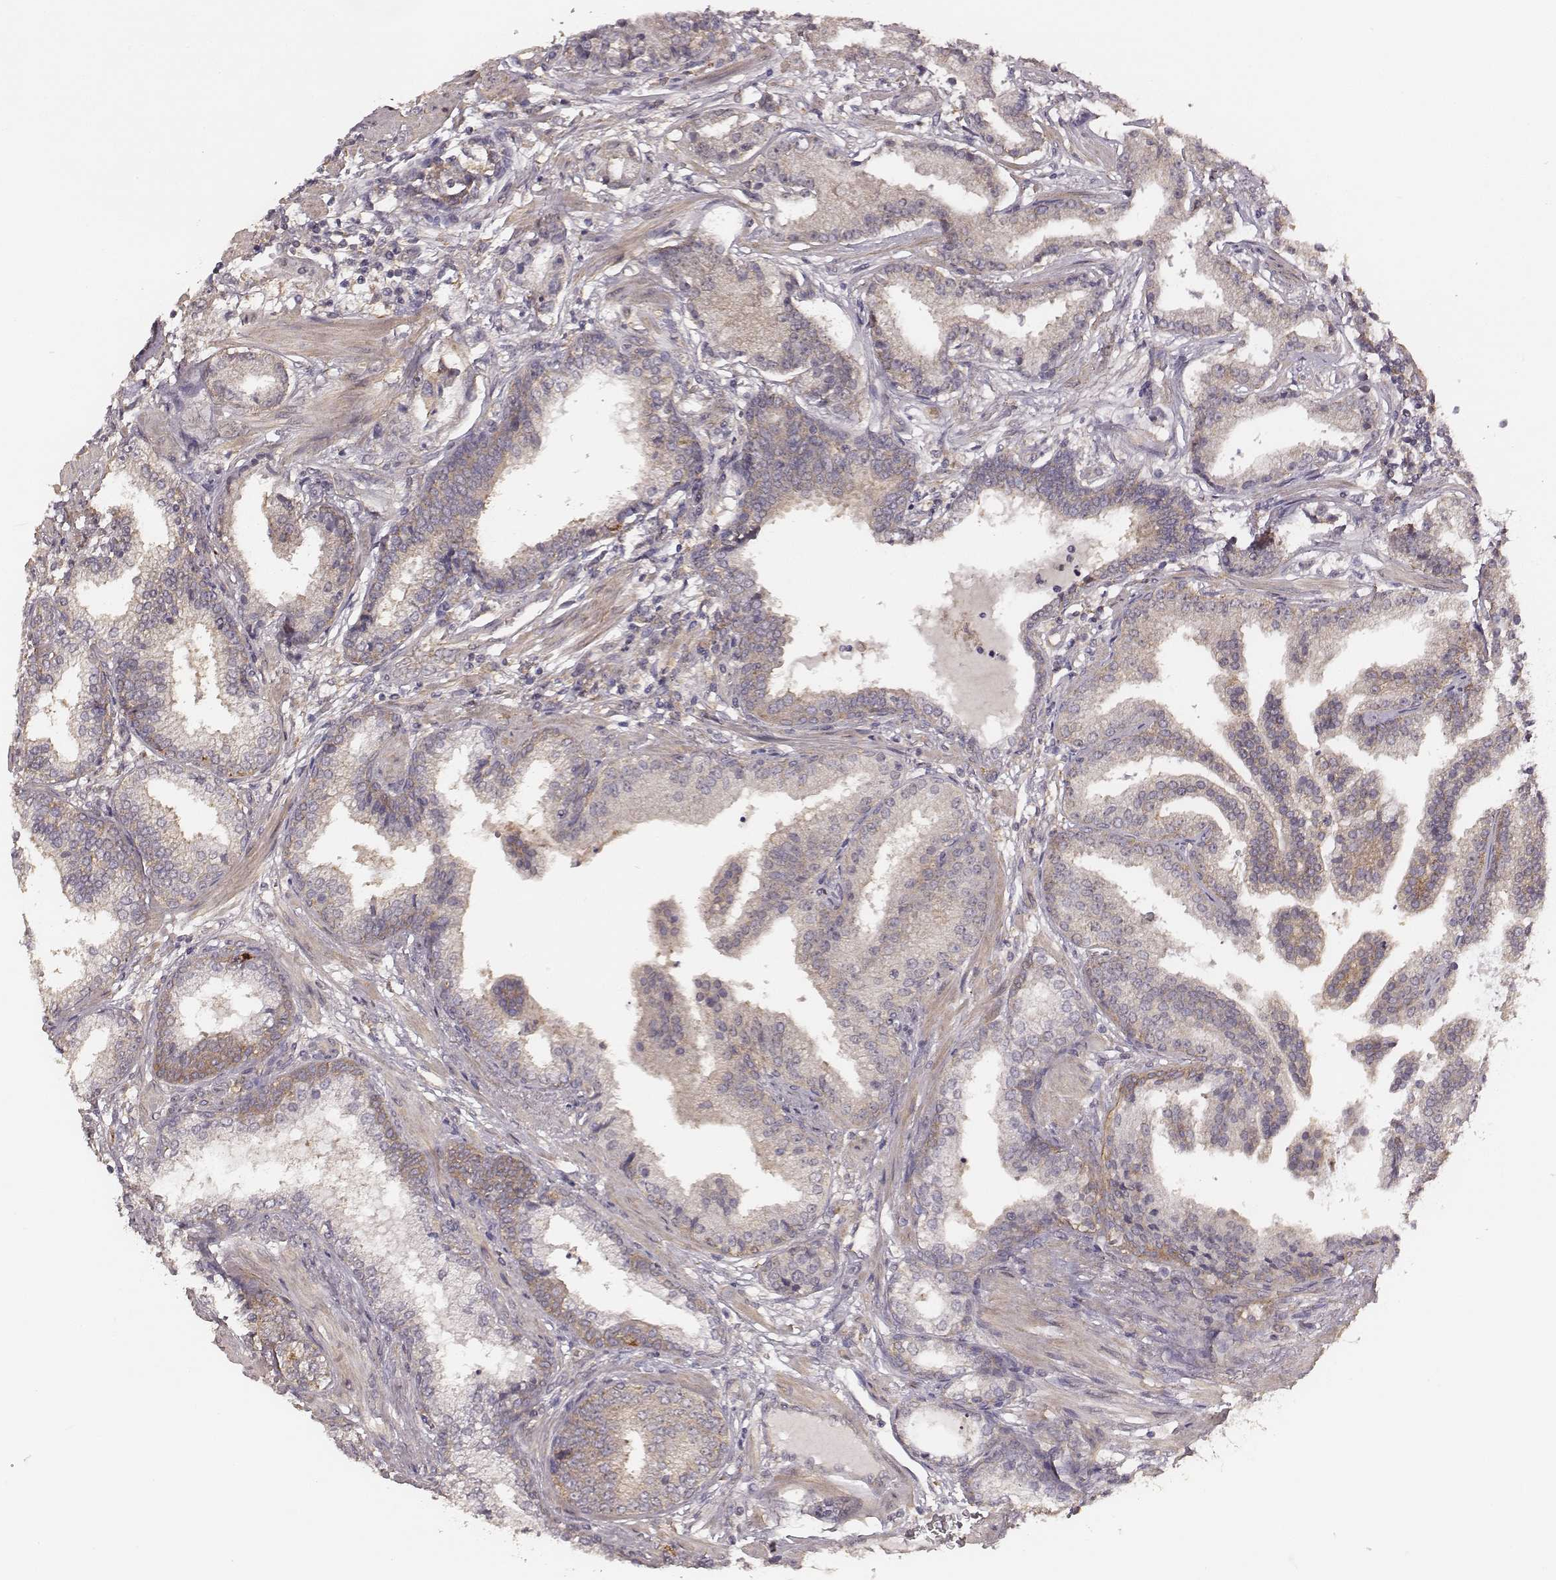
{"staining": {"intensity": "weak", "quantity": "25%-75%", "location": "cytoplasmic/membranous"}, "tissue": "prostate cancer", "cell_type": "Tumor cells", "image_type": "cancer", "snomed": [{"axis": "morphology", "description": "Adenocarcinoma, NOS"}, {"axis": "topography", "description": "Prostate"}], "caption": "Protein staining exhibits weak cytoplasmic/membranous expression in about 25%-75% of tumor cells in prostate adenocarcinoma.", "gene": "VPS26A", "patient": {"sex": "male", "age": 64}}